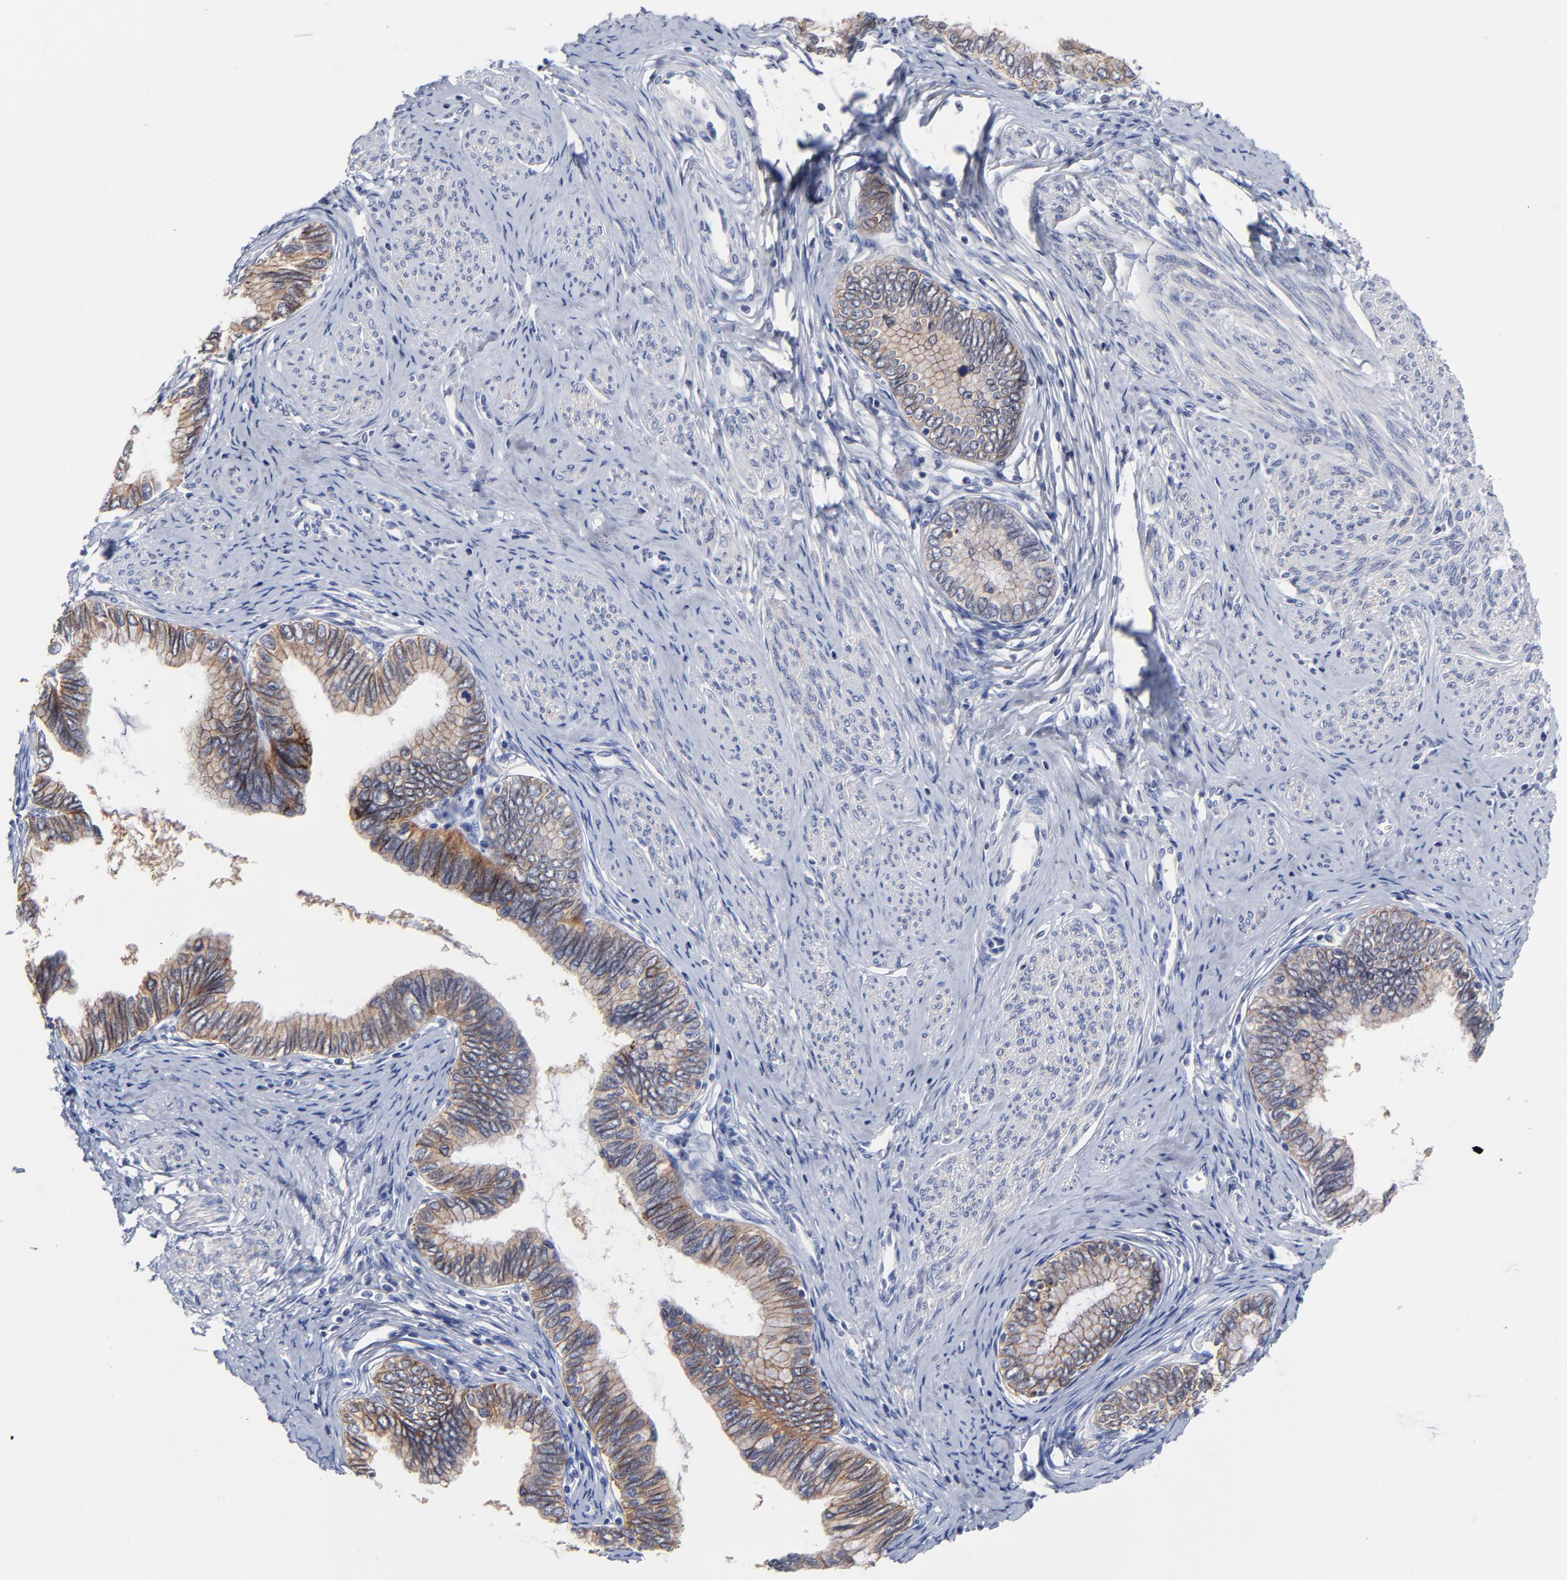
{"staining": {"intensity": "weak", "quantity": ">75%", "location": "cytoplasmic/membranous"}, "tissue": "cervical cancer", "cell_type": "Tumor cells", "image_type": "cancer", "snomed": [{"axis": "morphology", "description": "Adenocarcinoma, NOS"}, {"axis": "topography", "description": "Cervix"}], "caption": "Protein expression analysis of human adenocarcinoma (cervical) reveals weak cytoplasmic/membranous positivity in approximately >75% of tumor cells. The staining was performed using DAB (3,3'-diaminobenzidine), with brown indicating positive protein expression. Nuclei are stained blue with hematoxylin.", "gene": "CXADR", "patient": {"sex": "female", "age": 49}}